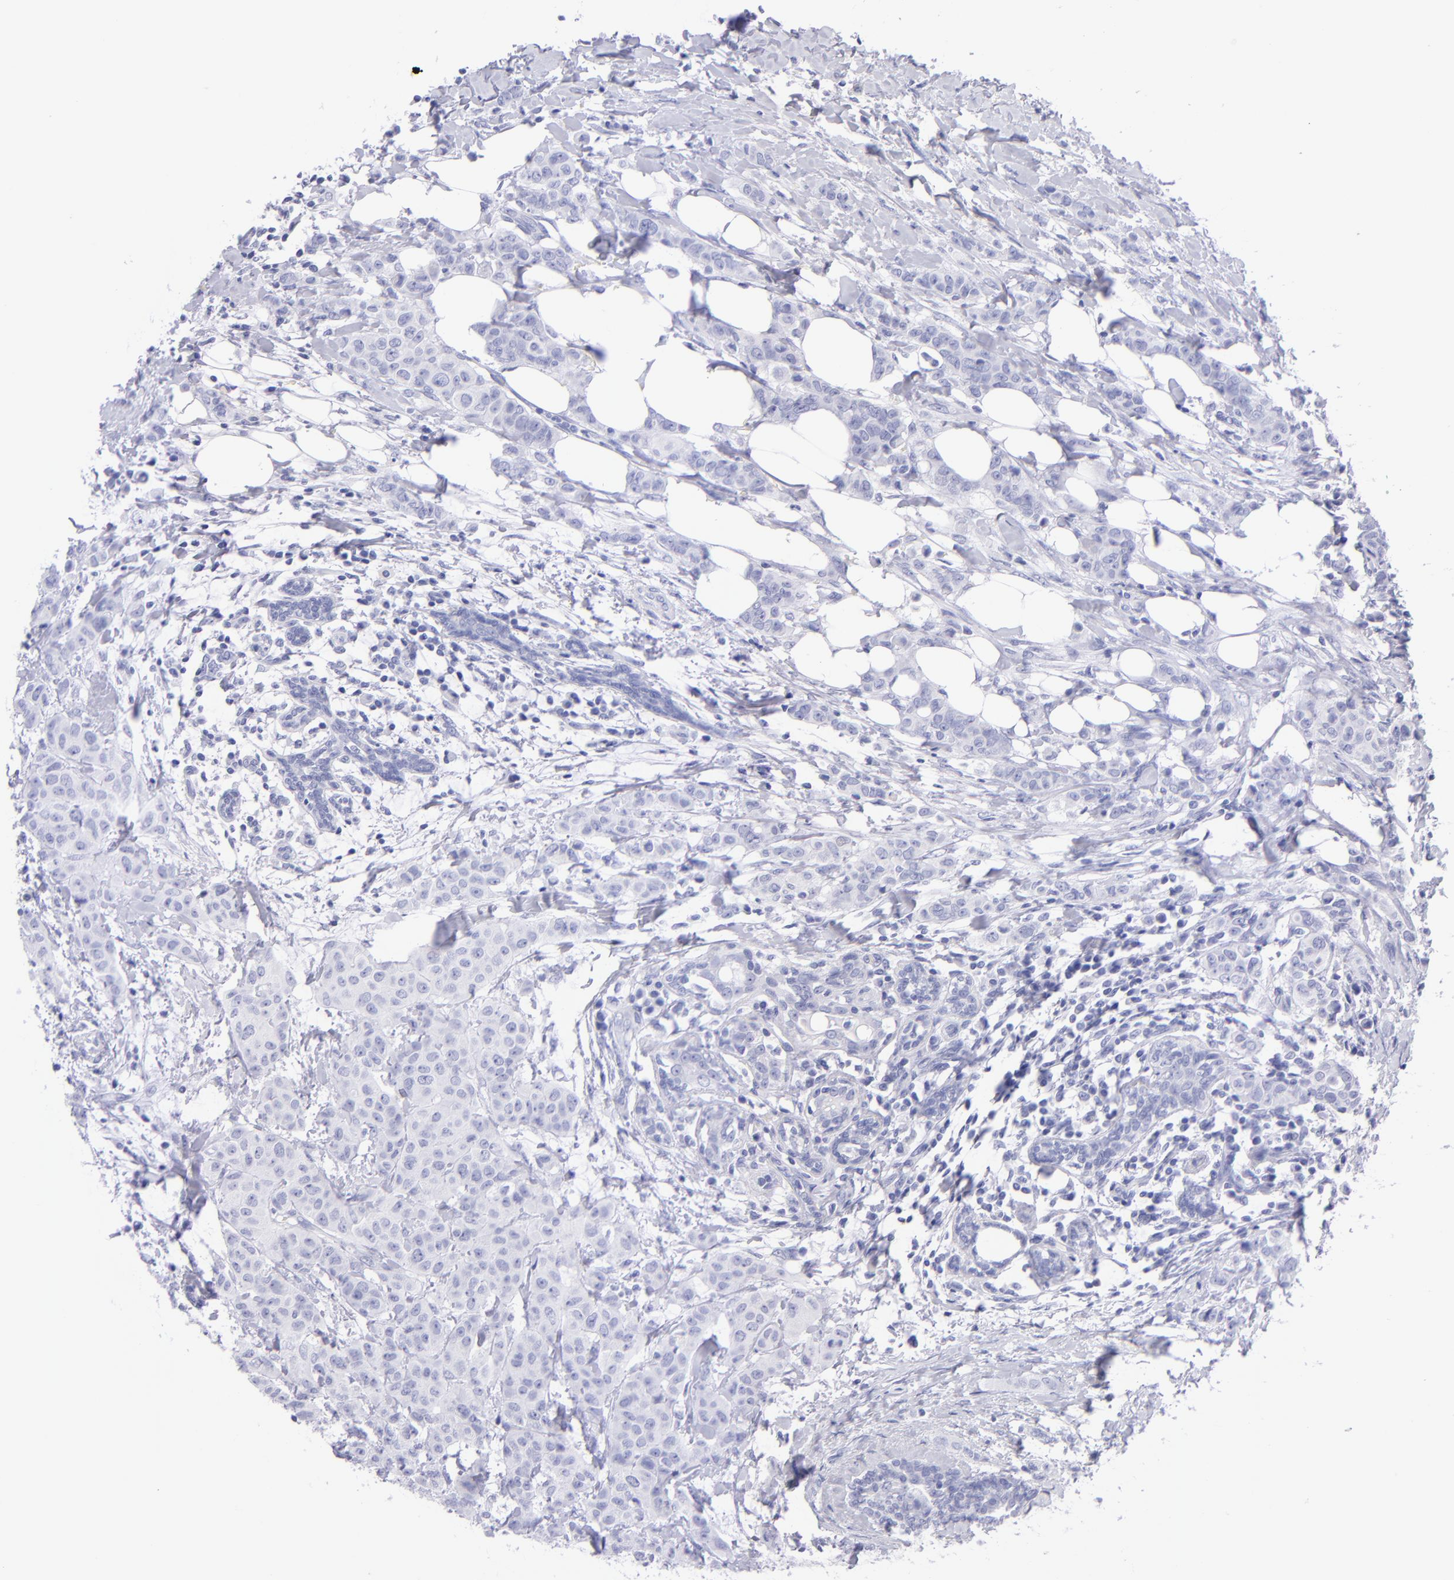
{"staining": {"intensity": "negative", "quantity": "none", "location": "none"}, "tissue": "breast cancer", "cell_type": "Tumor cells", "image_type": "cancer", "snomed": [{"axis": "morphology", "description": "Duct carcinoma"}, {"axis": "topography", "description": "Breast"}], "caption": "Protein analysis of breast invasive ductal carcinoma demonstrates no significant positivity in tumor cells.", "gene": "CNP", "patient": {"sex": "female", "age": 40}}